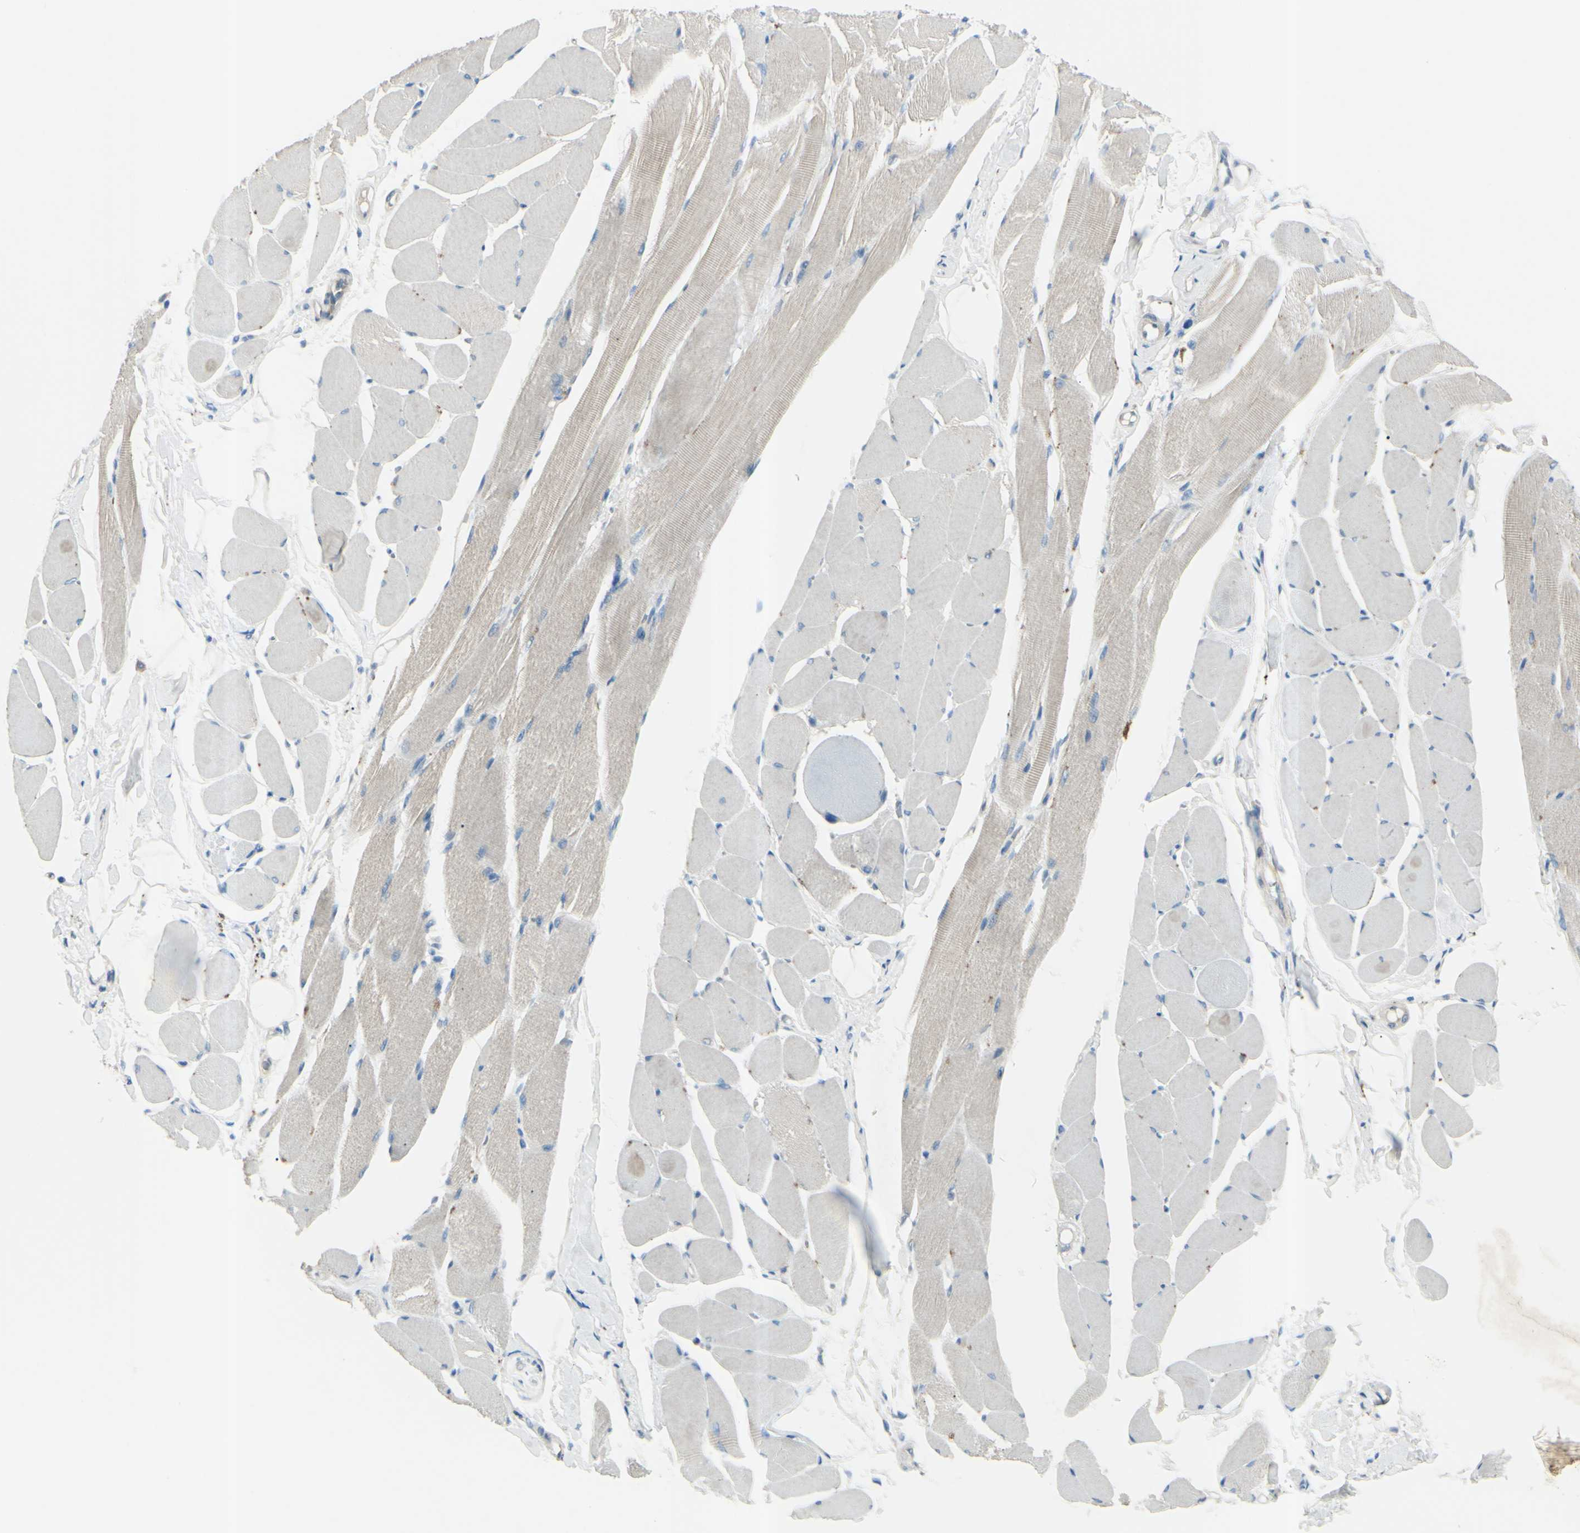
{"staining": {"intensity": "moderate", "quantity": "25%-75%", "location": "cytoplasmic/membranous"}, "tissue": "skeletal muscle", "cell_type": "Myocytes", "image_type": "normal", "snomed": [{"axis": "morphology", "description": "Normal tissue, NOS"}, {"axis": "topography", "description": "Skeletal muscle"}, {"axis": "topography", "description": "Peripheral nerve tissue"}], "caption": "High-power microscopy captured an immunohistochemistry micrograph of benign skeletal muscle, revealing moderate cytoplasmic/membranous staining in about 25%-75% of myocytes. Immunohistochemistry (ihc) stains the protein of interest in brown and the nuclei are stained blue.", "gene": "B4GALT1", "patient": {"sex": "female", "age": 84}}